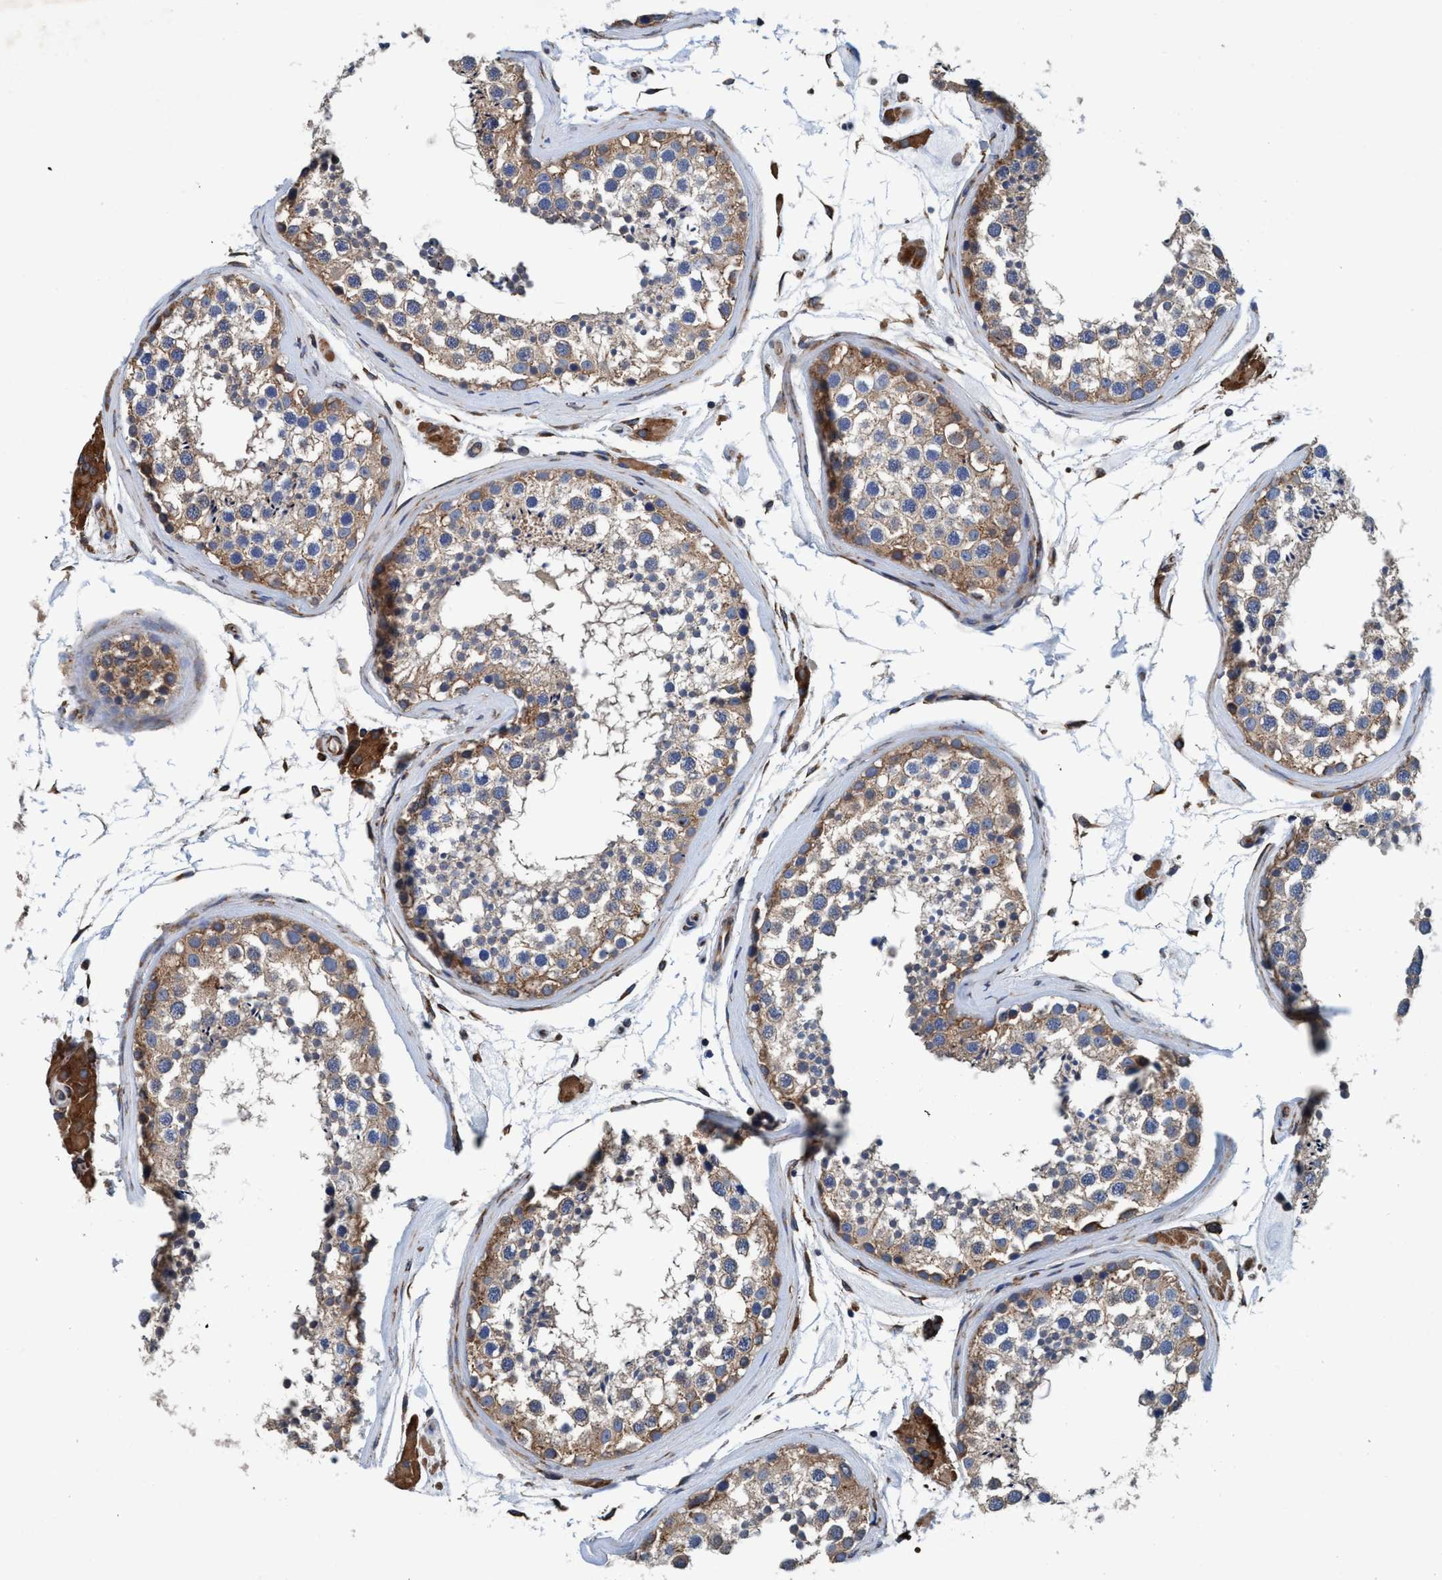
{"staining": {"intensity": "weak", "quantity": ">75%", "location": "cytoplasmic/membranous"}, "tissue": "testis", "cell_type": "Cells in seminiferous ducts", "image_type": "normal", "snomed": [{"axis": "morphology", "description": "Normal tissue, NOS"}, {"axis": "topography", "description": "Testis"}], "caption": "The image demonstrates staining of unremarkable testis, revealing weak cytoplasmic/membranous protein staining (brown color) within cells in seminiferous ducts. Immunohistochemistry stains the protein of interest in brown and the nuclei are stained blue.", "gene": "ENDOG", "patient": {"sex": "male", "age": 46}}